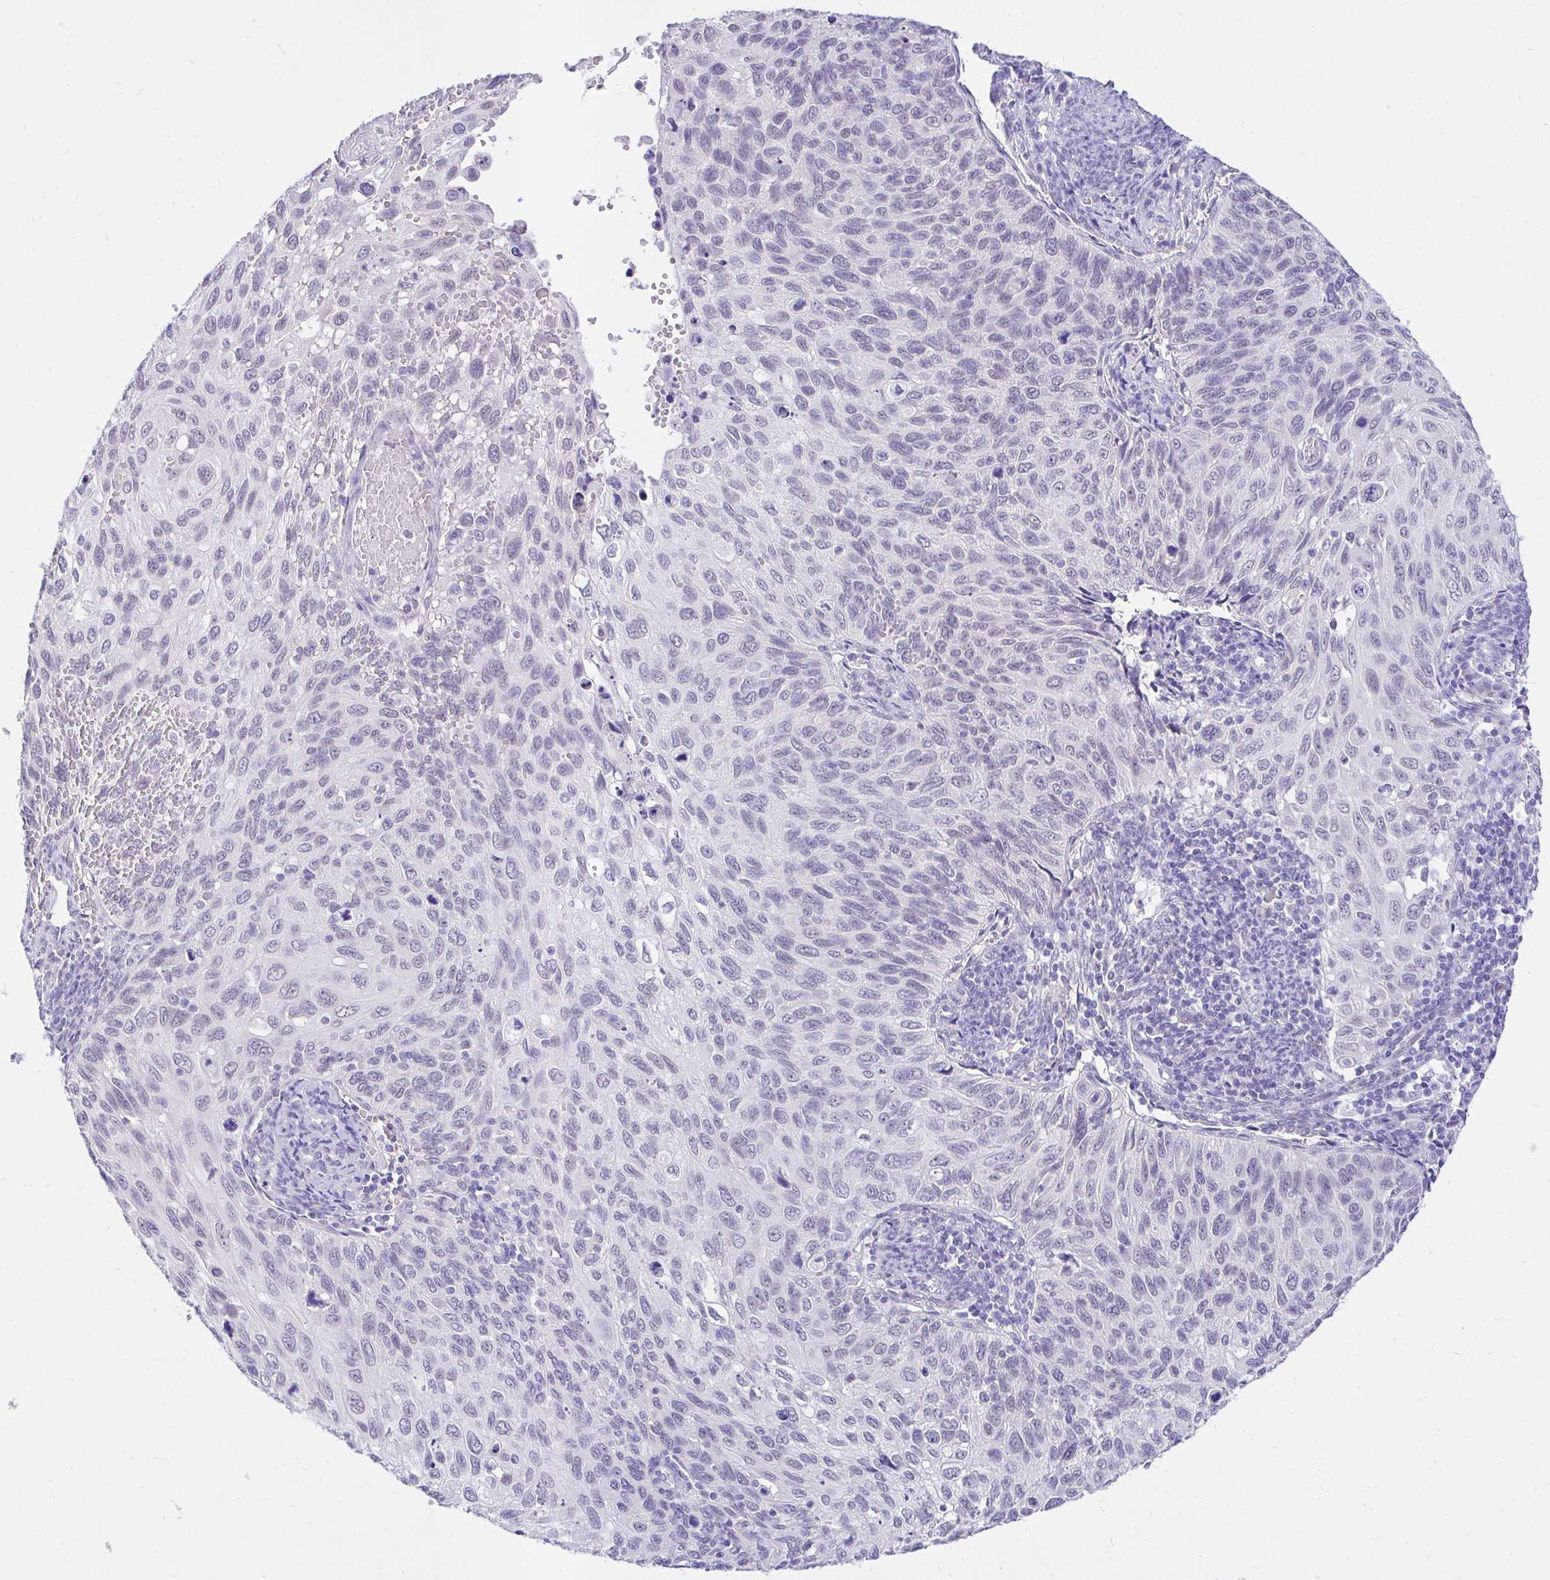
{"staining": {"intensity": "negative", "quantity": "none", "location": "none"}, "tissue": "cervical cancer", "cell_type": "Tumor cells", "image_type": "cancer", "snomed": [{"axis": "morphology", "description": "Squamous cell carcinoma, NOS"}, {"axis": "topography", "description": "Cervix"}], "caption": "Immunohistochemistry (IHC) image of neoplastic tissue: cervical cancer (squamous cell carcinoma) stained with DAB (3,3'-diaminobenzidine) reveals no significant protein positivity in tumor cells.", "gene": "FATE1", "patient": {"sex": "female", "age": 70}}